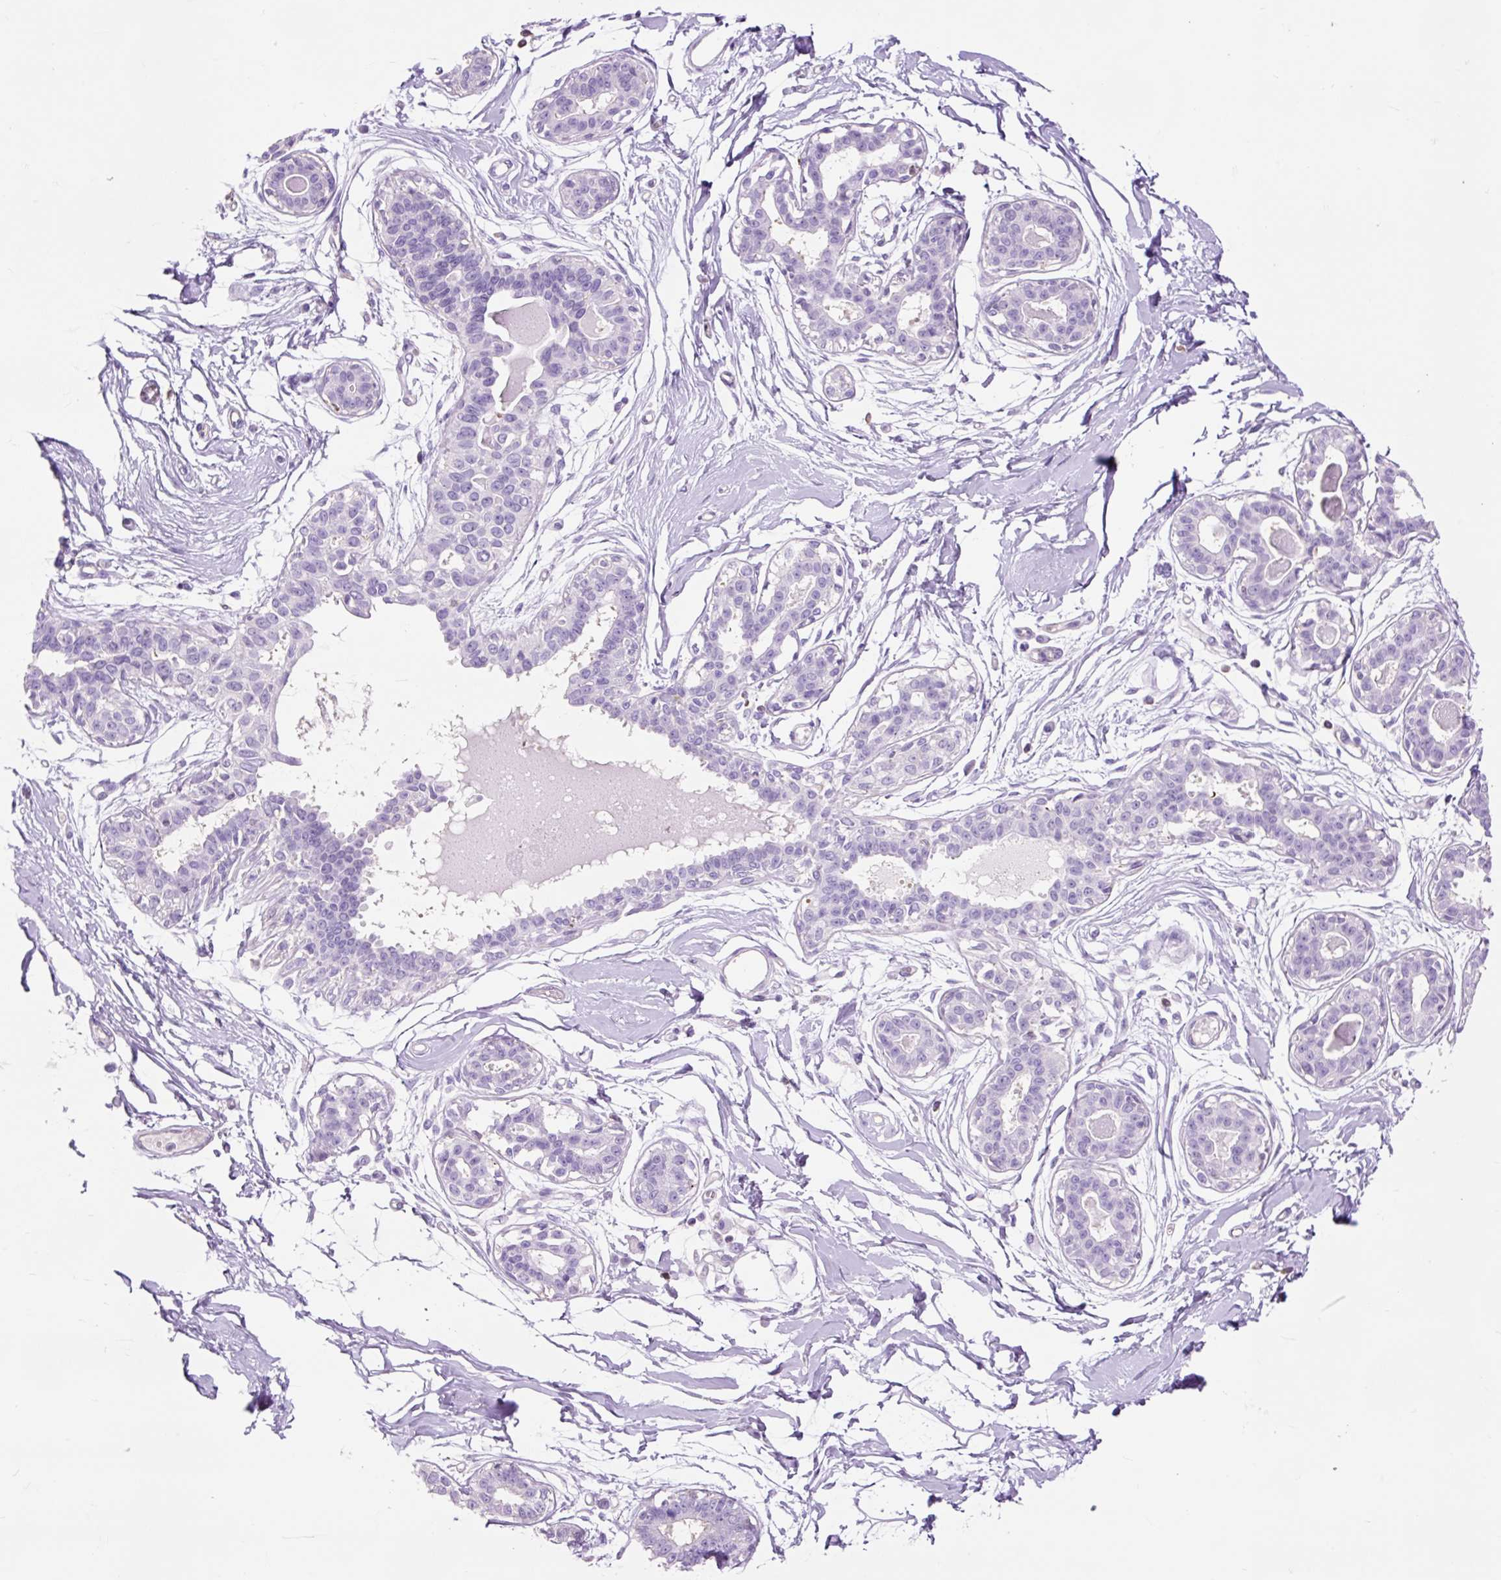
{"staining": {"intensity": "negative", "quantity": "none", "location": "none"}, "tissue": "breast", "cell_type": "Adipocytes", "image_type": "normal", "snomed": [{"axis": "morphology", "description": "Normal tissue, NOS"}, {"axis": "topography", "description": "Breast"}], "caption": "Immunohistochemical staining of normal breast demonstrates no significant staining in adipocytes. (DAB (3,3'-diaminobenzidine) immunohistochemistry (IHC), high magnification).", "gene": "OR10A7", "patient": {"sex": "female", "age": 45}}